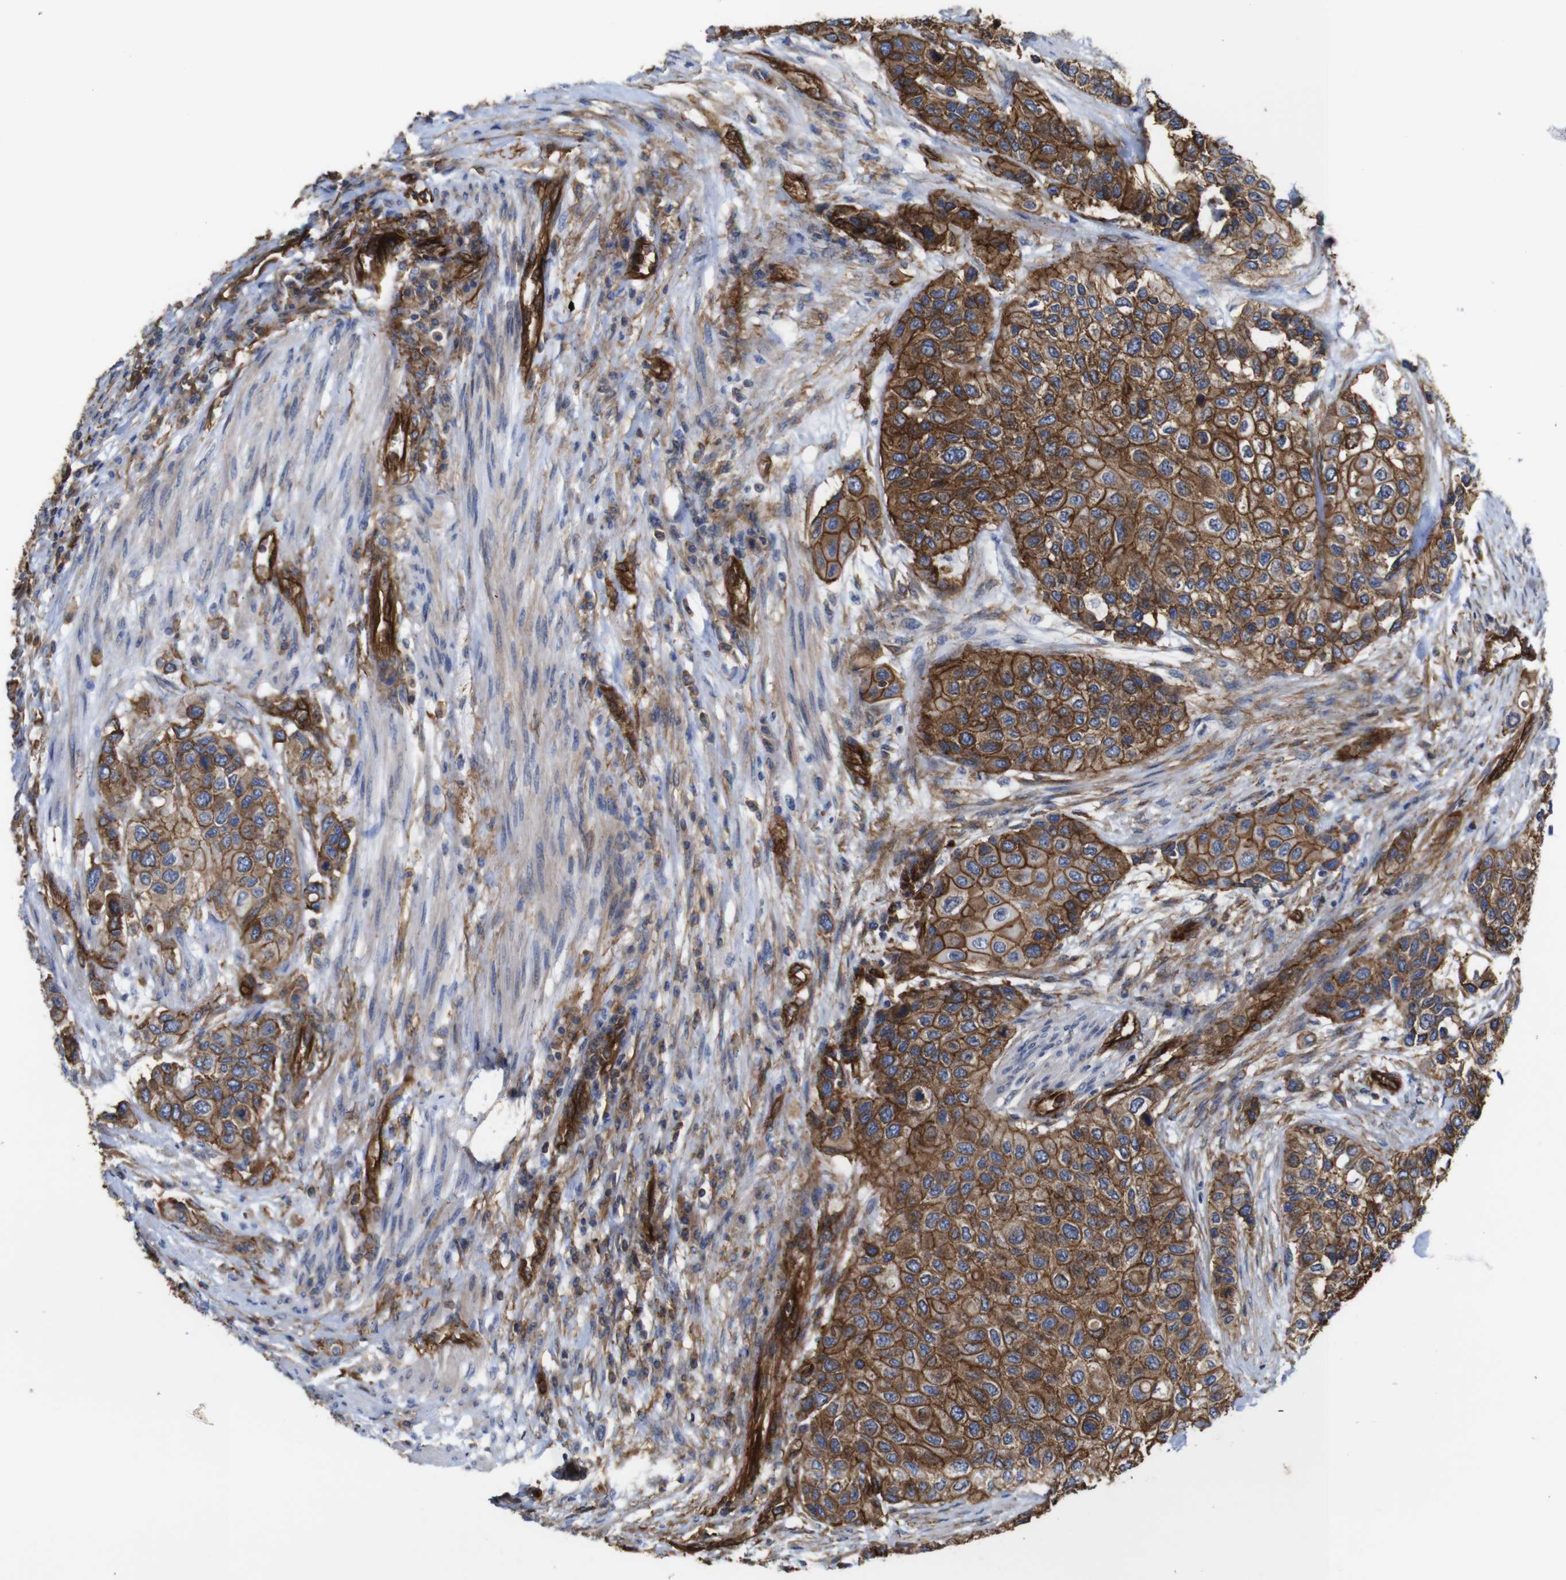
{"staining": {"intensity": "moderate", "quantity": ">75%", "location": "cytoplasmic/membranous"}, "tissue": "urothelial cancer", "cell_type": "Tumor cells", "image_type": "cancer", "snomed": [{"axis": "morphology", "description": "Urothelial carcinoma, High grade"}, {"axis": "topography", "description": "Urinary bladder"}], "caption": "Immunohistochemistry histopathology image of neoplastic tissue: human urothelial cancer stained using IHC displays medium levels of moderate protein expression localized specifically in the cytoplasmic/membranous of tumor cells, appearing as a cytoplasmic/membranous brown color.", "gene": "SPTBN1", "patient": {"sex": "female", "age": 56}}